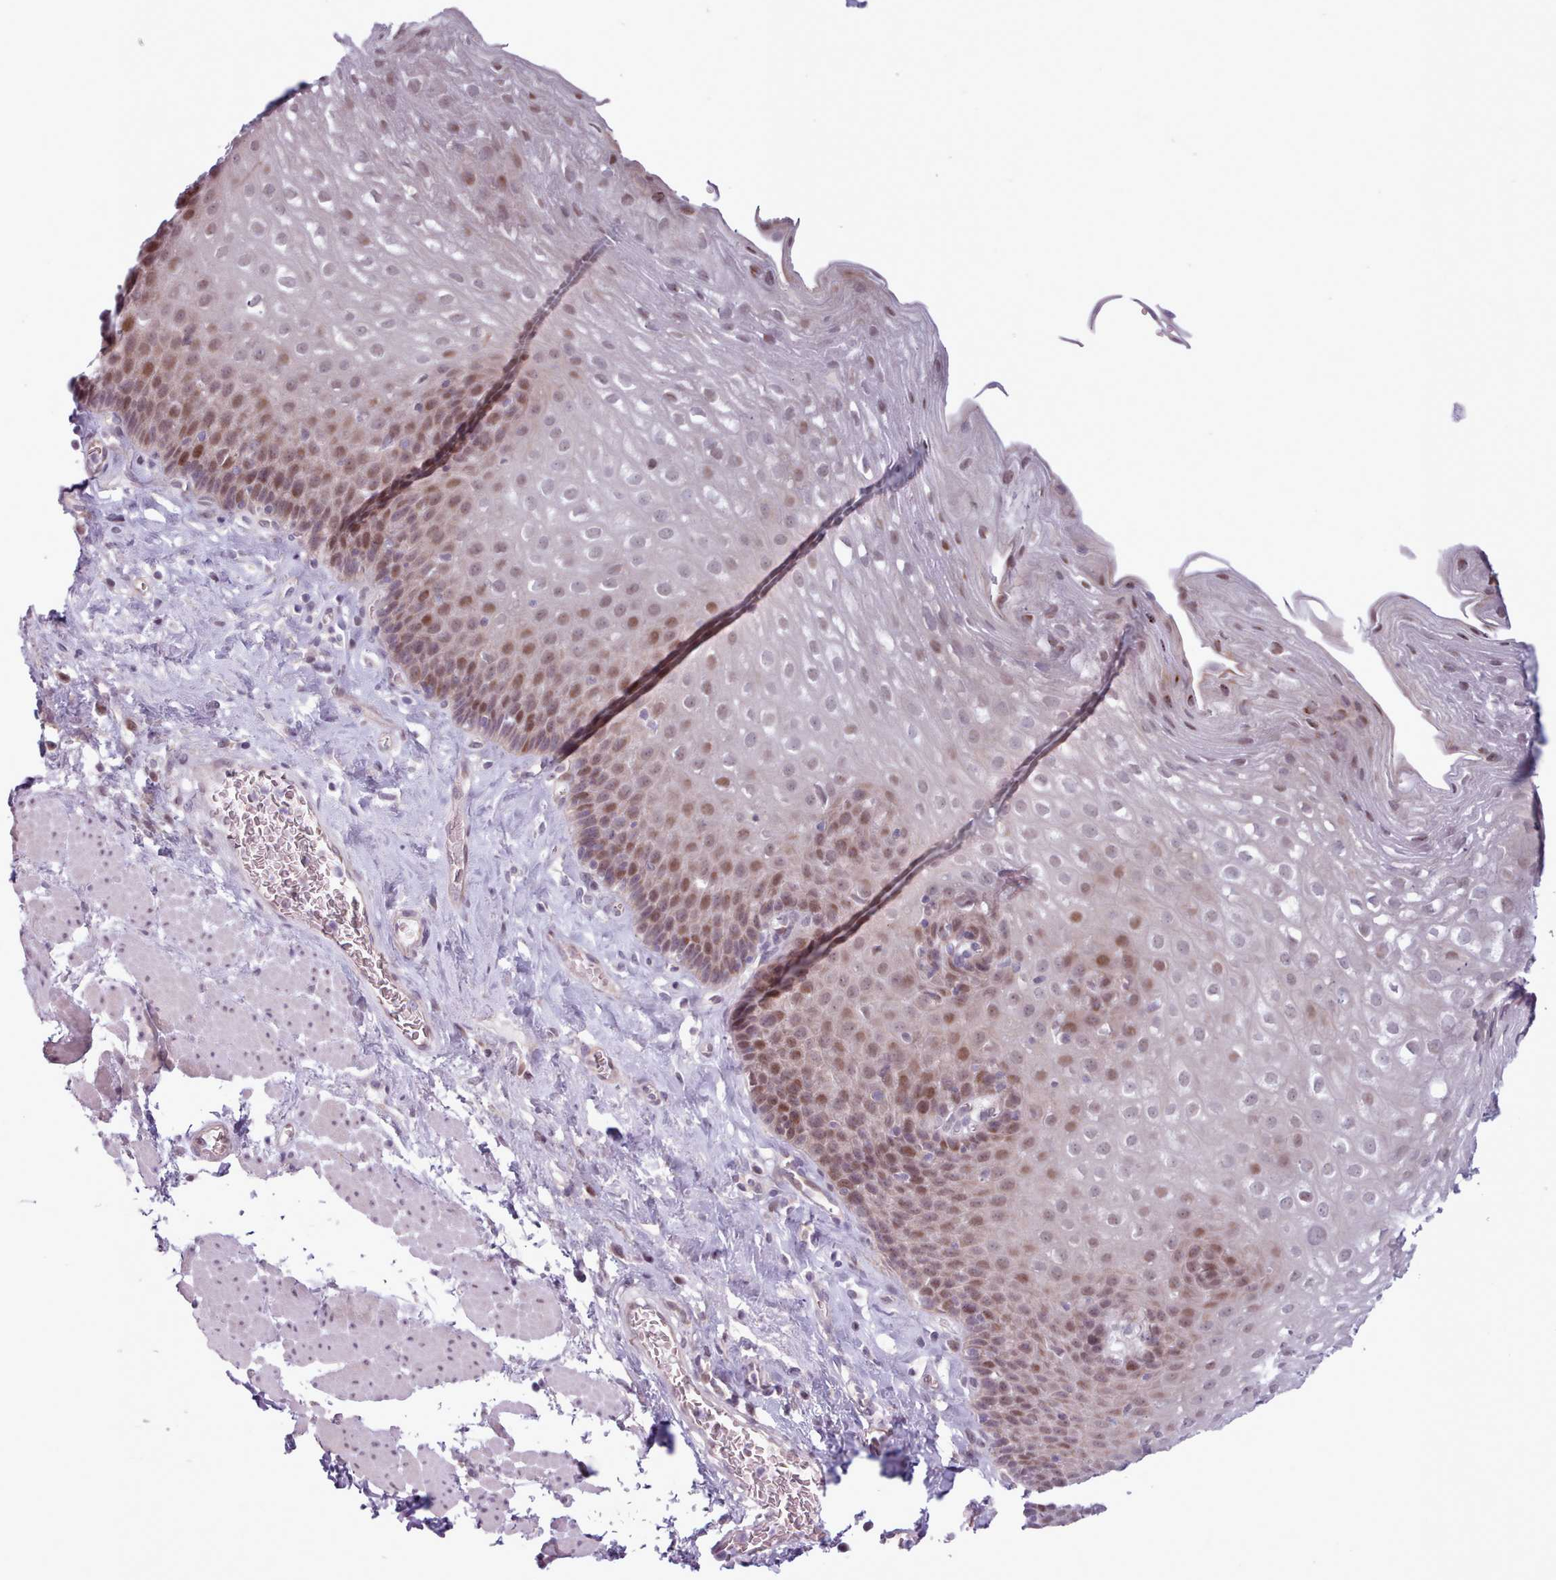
{"staining": {"intensity": "moderate", "quantity": "25%-75%", "location": "nuclear"}, "tissue": "esophagus", "cell_type": "Squamous epithelial cells", "image_type": "normal", "snomed": [{"axis": "morphology", "description": "Normal tissue, NOS"}, {"axis": "topography", "description": "Esophagus"}], "caption": "Squamous epithelial cells reveal medium levels of moderate nuclear expression in about 25%-75% of cells in normal esophagus. (Stains: DAB in brown, nuclei in blue, Microscopy: brightfield microscopy at high magnification).", "gene": "KBTBD6", "patient": {"sex": "female", "age": 66}}